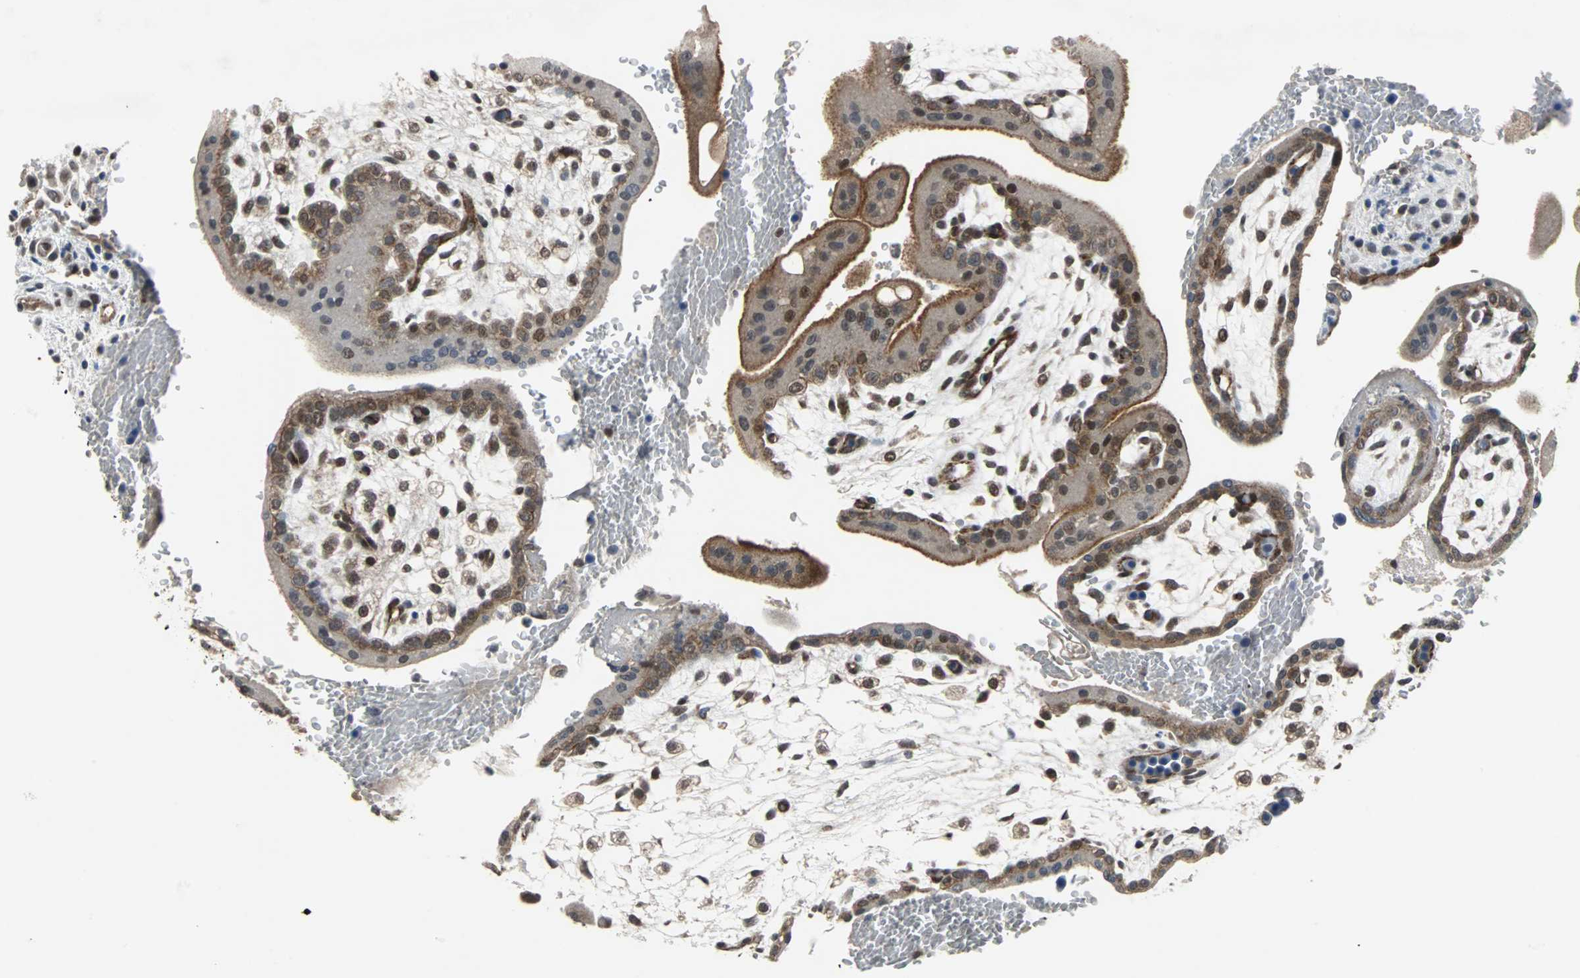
{"staining": {"intensity": "moderate", "quantity": ">75%", "location": "cytoplasmic/membranous"}, "tissue": "placenta", "cell_type": "Decidual cells", "image_type": "normal", "snomed": [{"axis": "morphology", "description": "Normal tissue, NOS"}, {"axis": "topography", "description": "Placenta"}], "caption": "Benign placenta demonstrates moderate cytoplasmic/membranous staining in approximately >75% of decidual cells.", "gene": "LSR", "patient": {"sex": "female", "age": 35}}